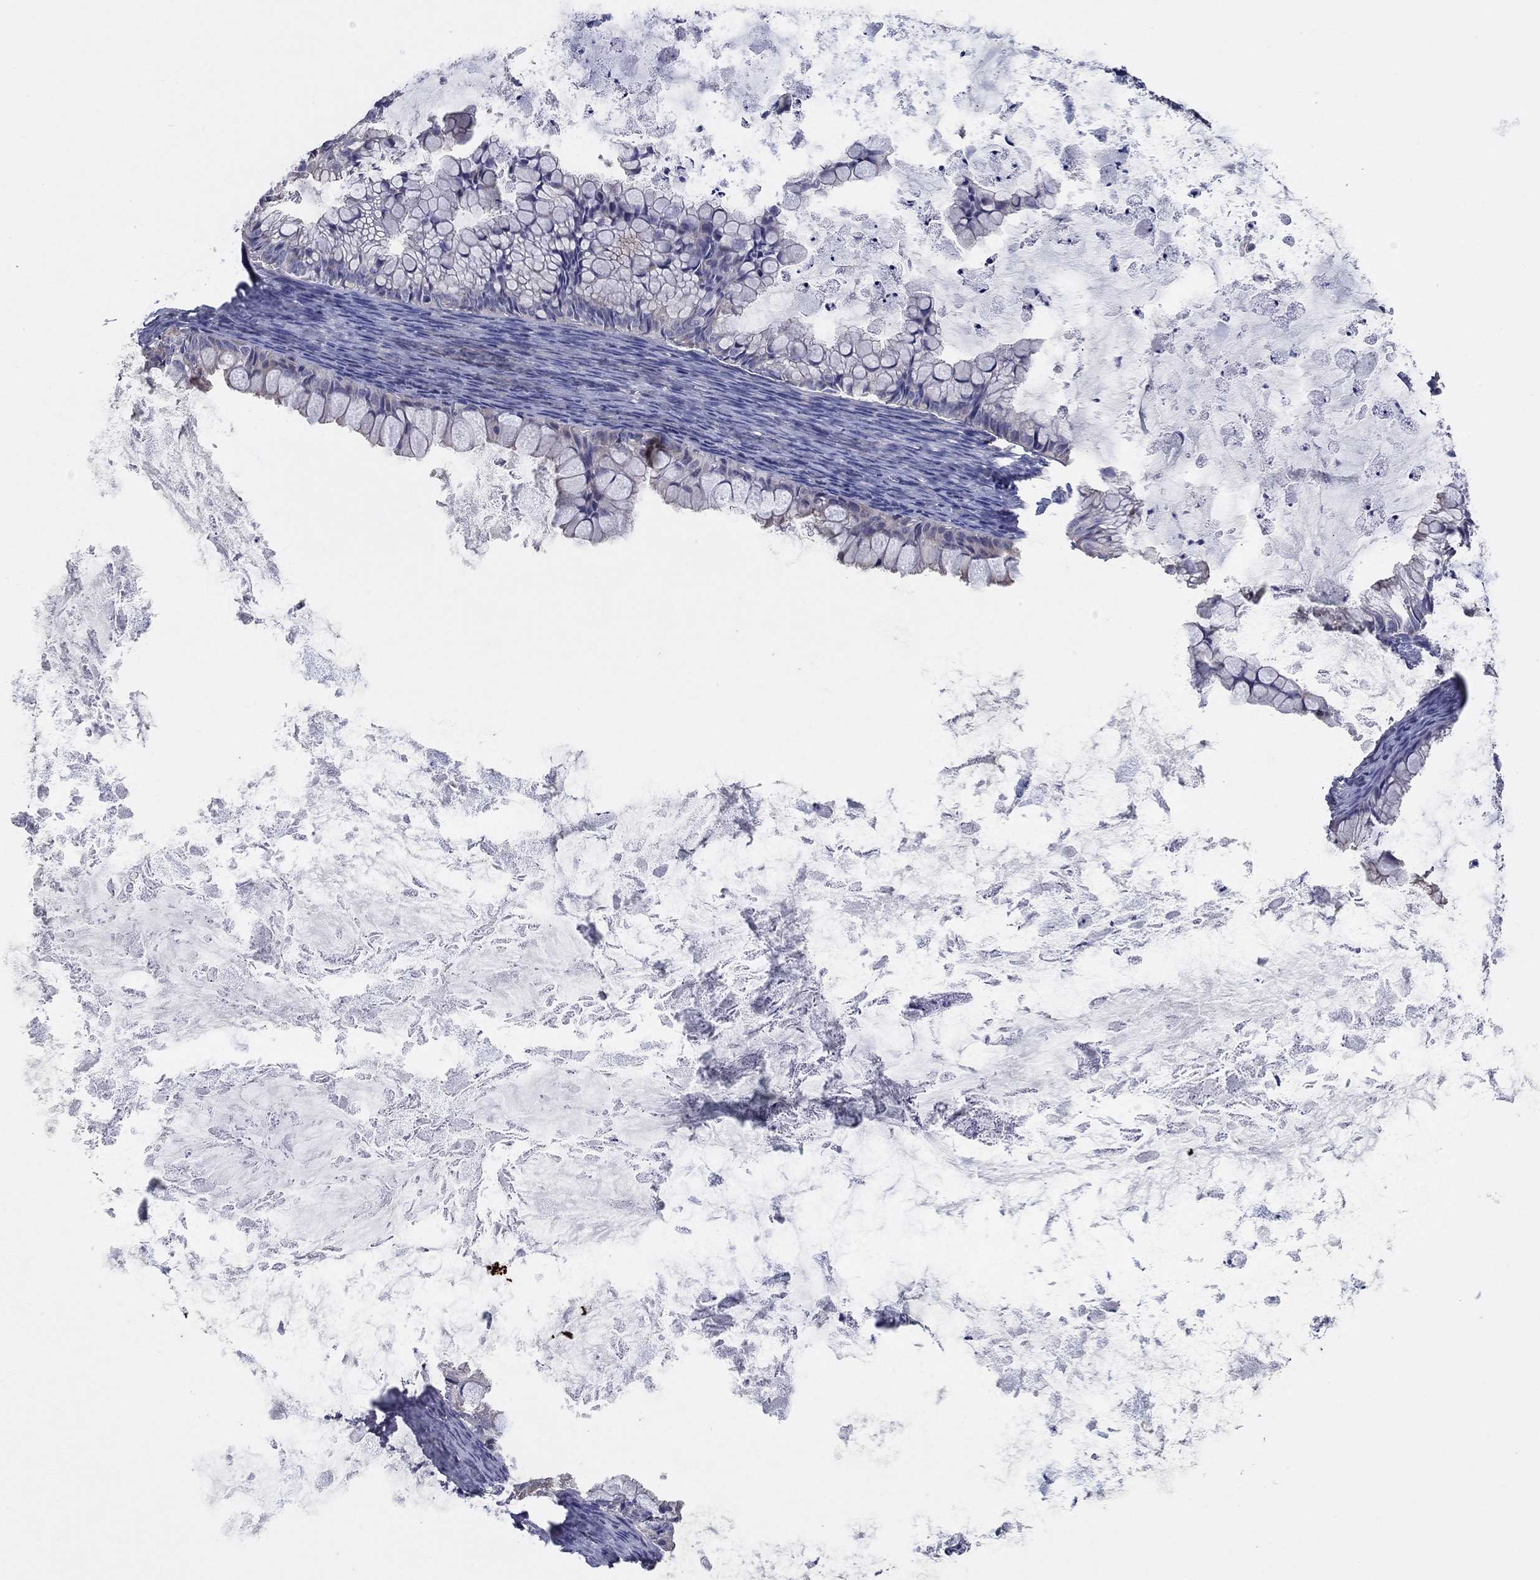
{"staining": {"intensity": "negative", "quantity": "none", "location": "none"}, "tissue": "ovarian cancer", "cell_type": "Tumor cells", "image_type": "cancer", "snomed": [{"axis": "morphology", "description": "Cystadenocarcinoma, mucinous, NOS"}, {"axis": "topography", "description": "Ovary"}], "caption": "IHC of mucinous cystadenocarcinoma (ovarian) displays no staining in tumor cells. (Stains: DAB immunohistochemistry (IHC) with hematoxylin counter stain, Microscopy: brightfield microscopy at high magnification).", "gene": "DOCK3", "patient": {"sex": "female", "age": 35}}